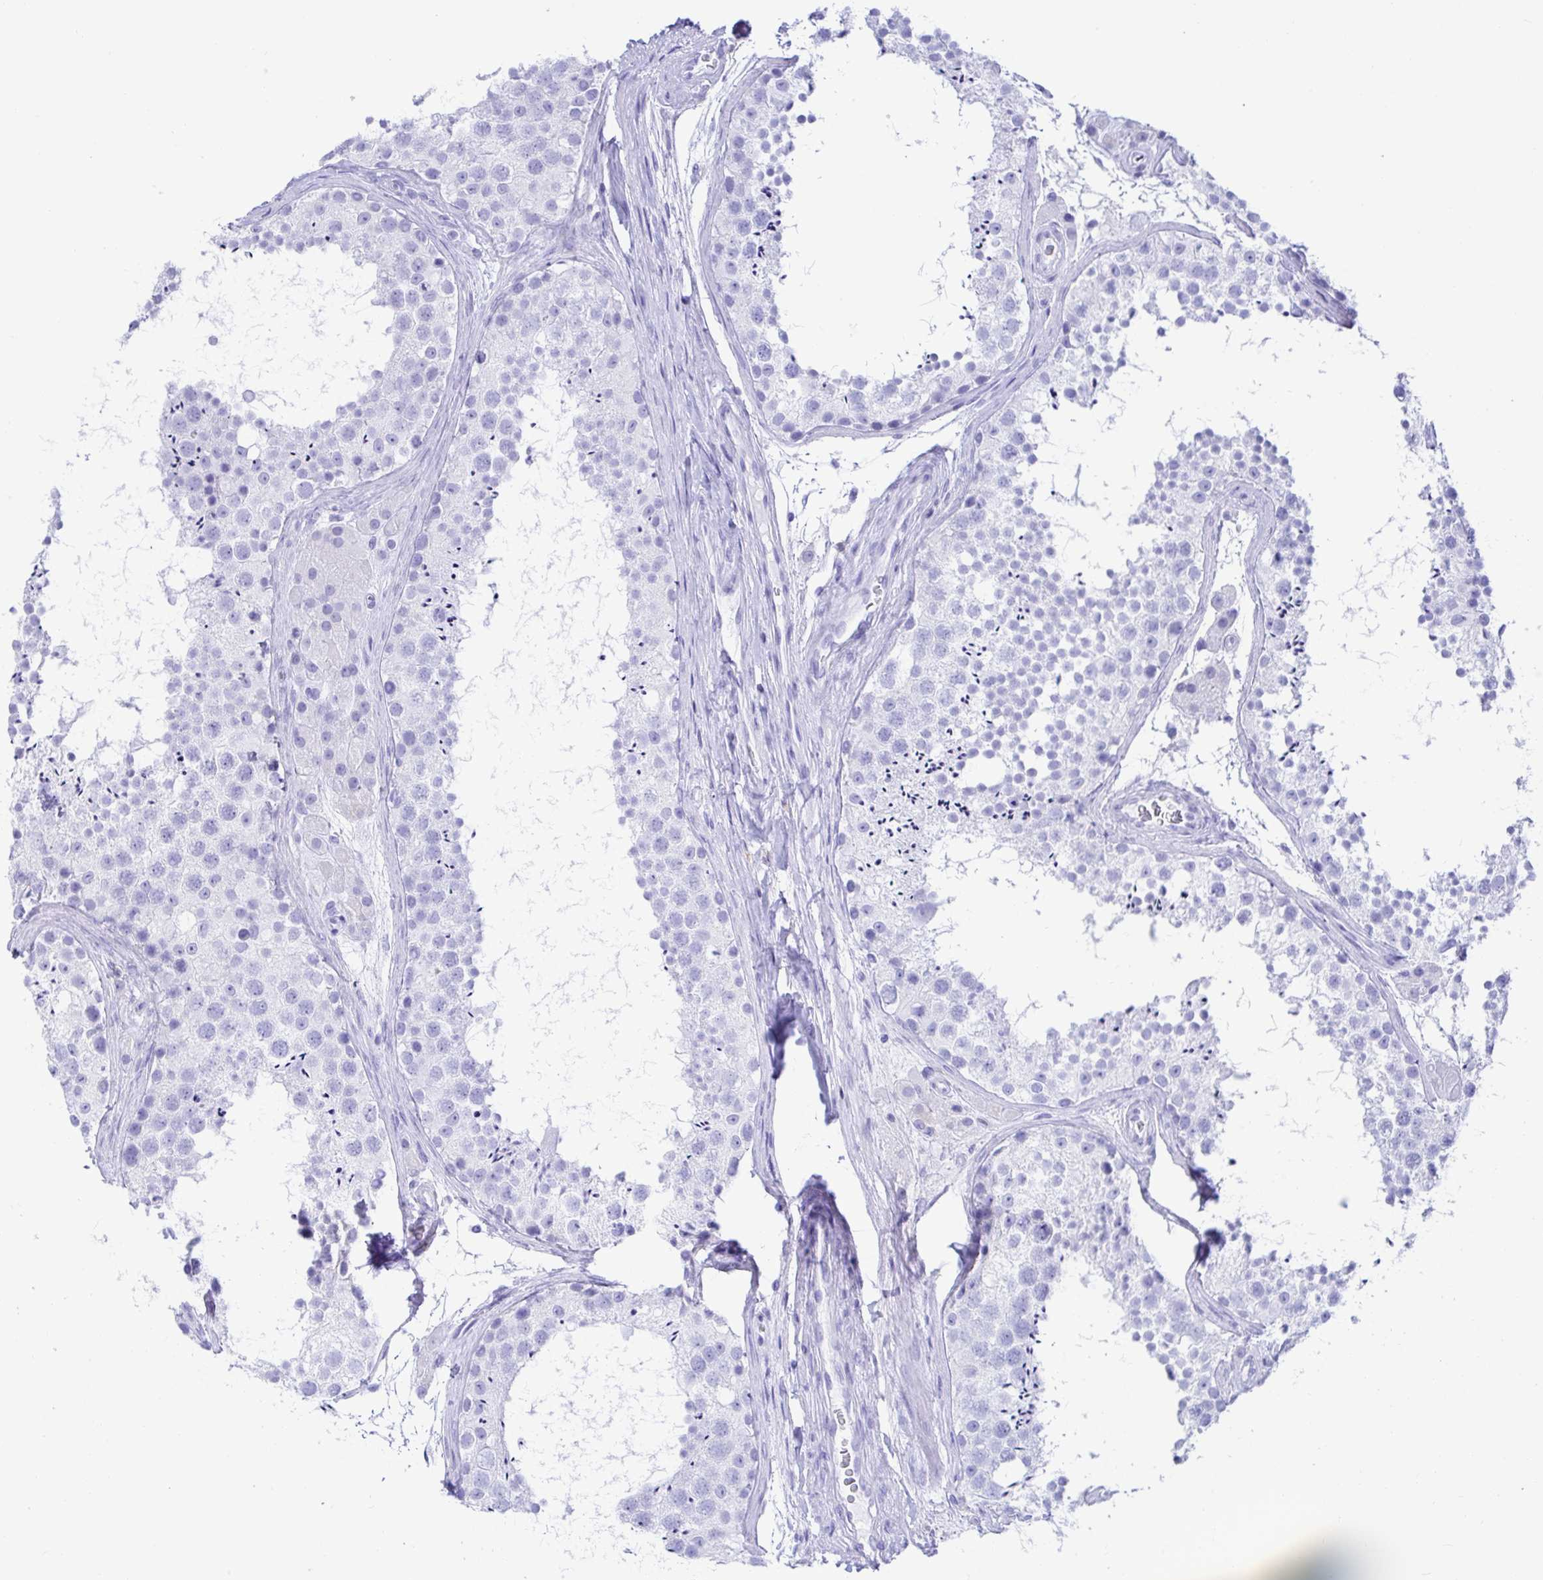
{"staining": {"intensity": "negative", "quantity": "none", "location": "none"}, "tissue": "testis", "cell_type": "Cells in seminiferous ducts", "image_type": "normal", "snomed": [{"axis": "morphology", "description": "Normal tissue, NOS"}, {"axis": "topography", "description": "Testis"}], "caption": "The micrograph demonstrates no staining of cells in seminiferous ducts in benign testis.", "gene": "CD5", "patient": {"sex": "male", "age": 41}}